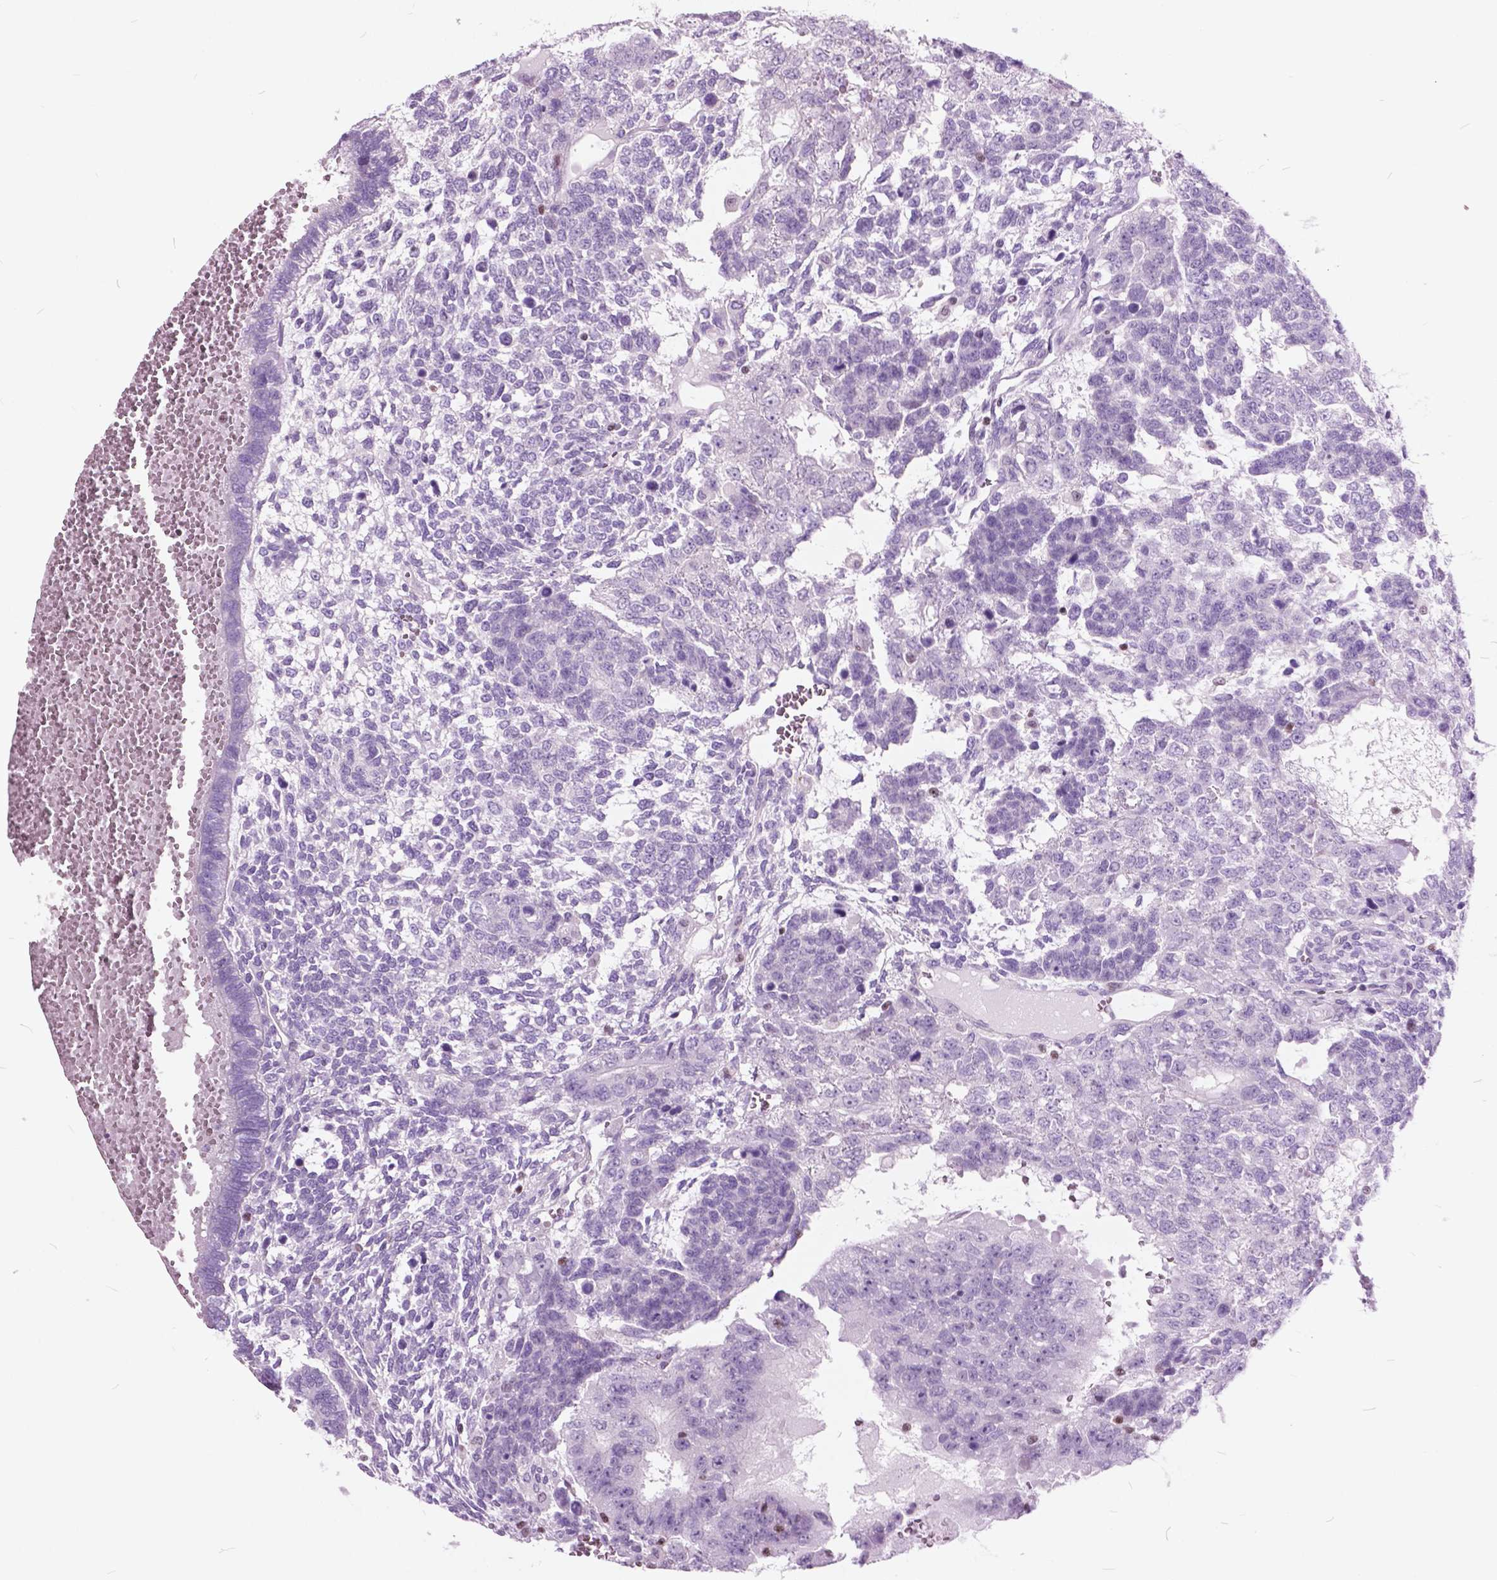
{"staining": {"intensity": "negative", "quantity": "none", "location": "none"}, "tissue": "testis cancer", "cell_type": "Tumor cells", "image_type": "cancer", "snomed": [{"axis": "morphology", "description": "Normal tissue, NOS"}, {"axis": "morphology", "description": "Carcinoma, Embryonal, NOS"}, {"axis": "topography", "description": "Testis"}, {"axis": "topography", "description": "Epididymis"}], "caption": "A micrograph of human testis cancer (embryonal carcinoma) is negative for staining in tumor cells.", "gene": "SP140", "patient": {"sex": "male", "age": 23}}